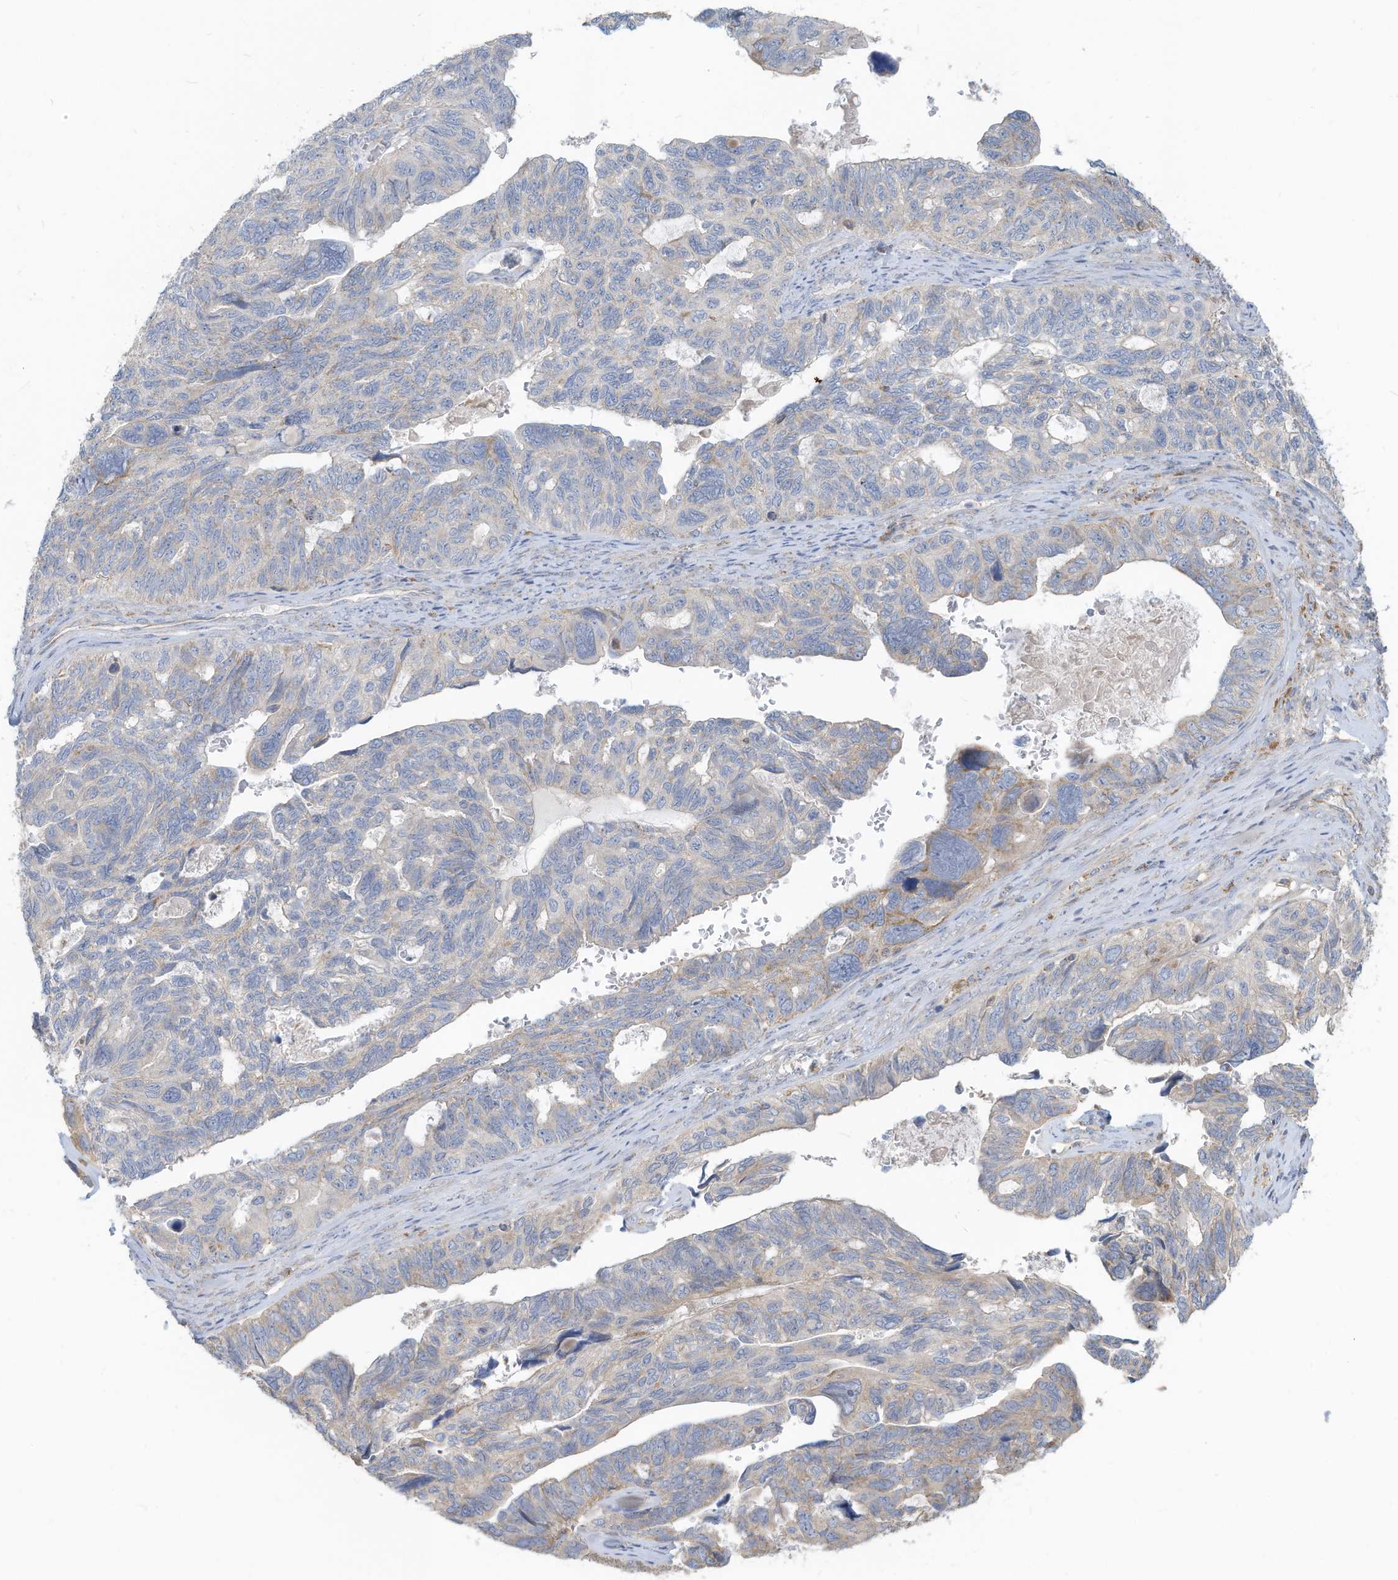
{"staining": {"intensity": "weak", "quantity": "<25%", "location": "cytoplasmic/membranous"}, "tissue": "ovarian cancer", "cell_type": "Tumor cells", "image_type": "cancer", "snomed": [{"axis": "morphology", "description": "Cystadenocarcinoma, serous, NOS"}, {"axis": "topography", "description": "Ovary"}], "caption": "A histopathology image of serous cystadenocarcinoma (ovarian) stained for a protein reveals no brown staining in tumor cells.", "gene": "GTPBP2", "patient": {"sex": "female", "age": 79}}